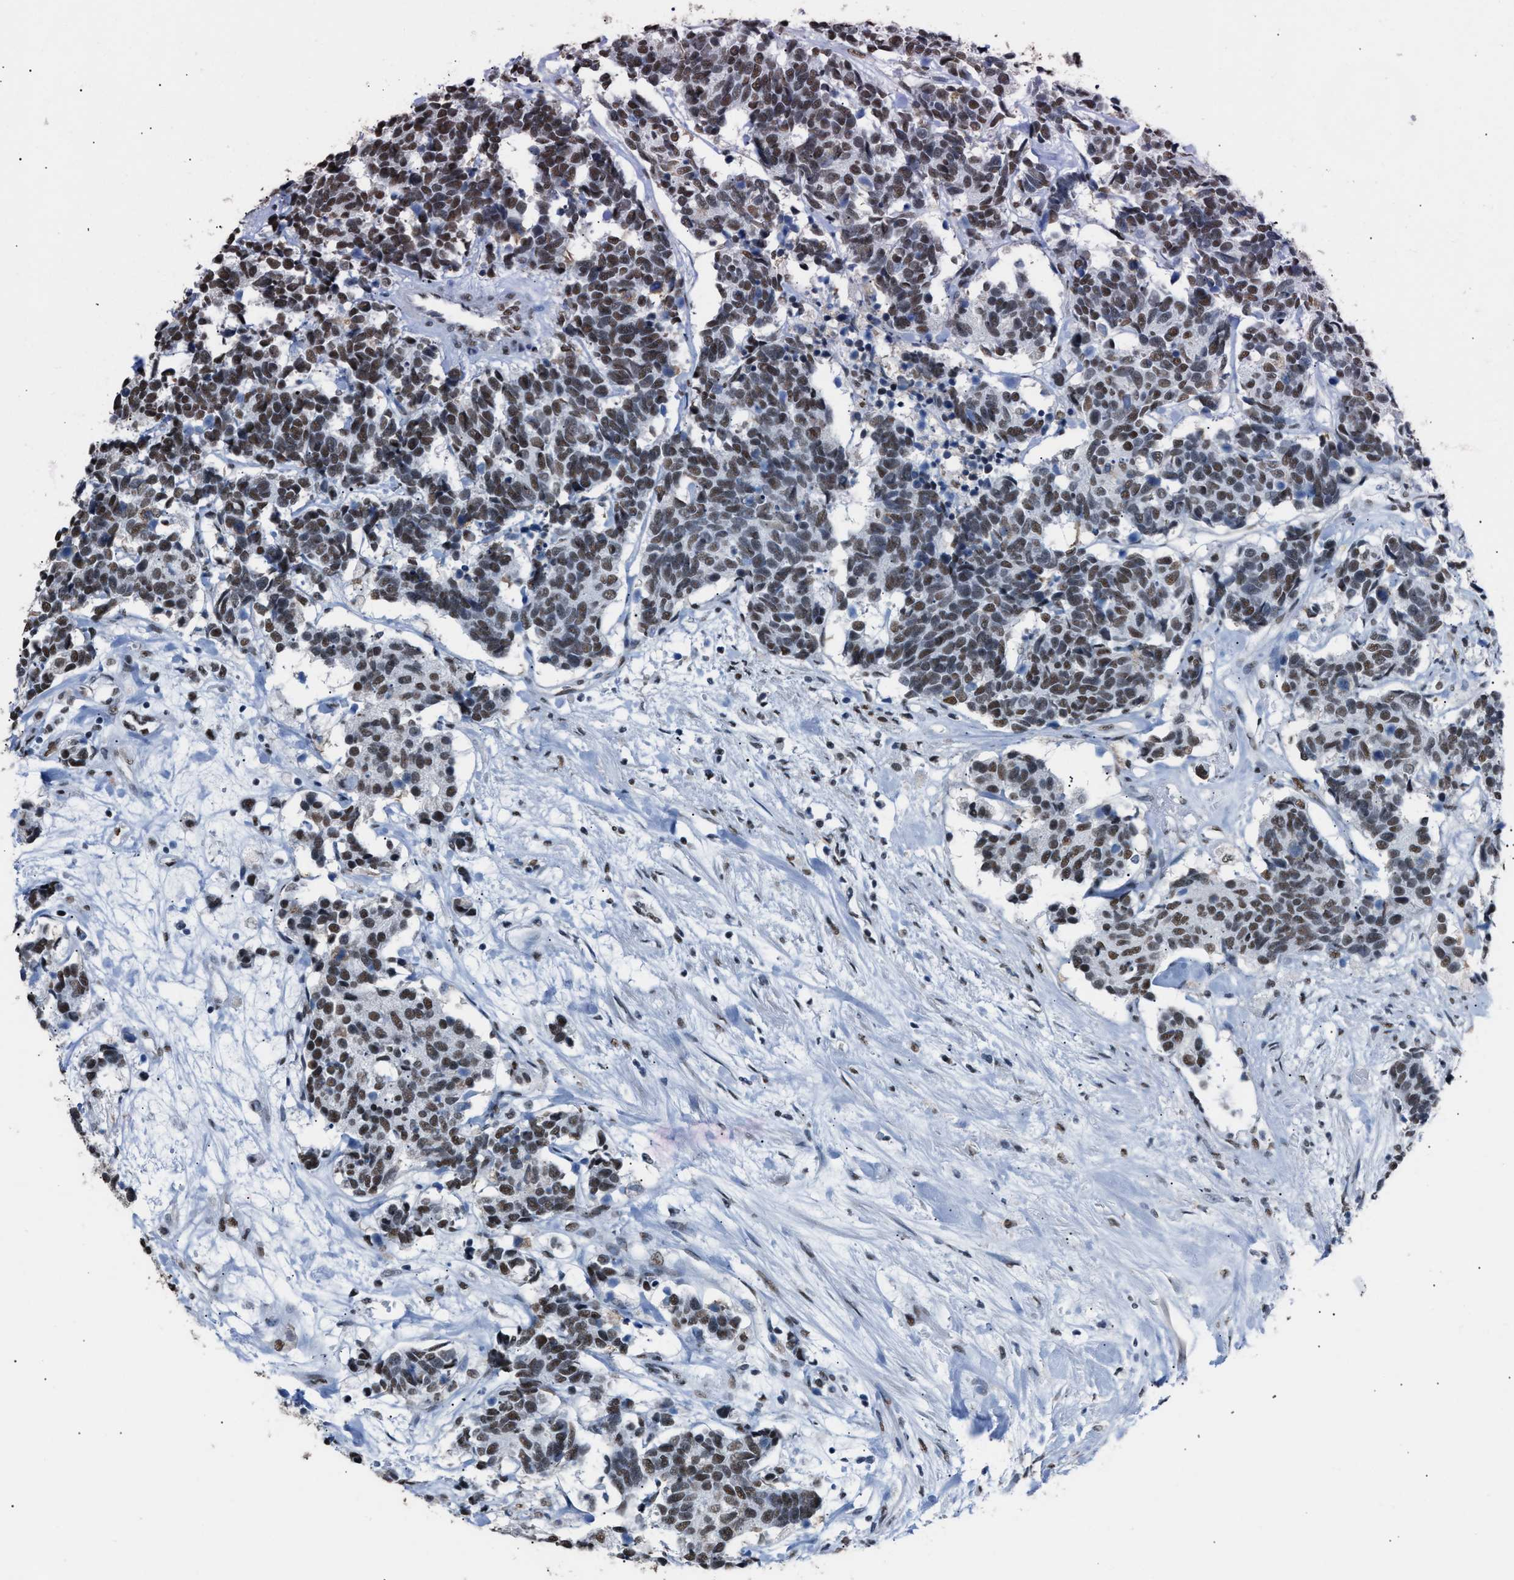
{"staining": {"intensity": "moderate", "quantity": ">75%", "location": "nuclear"}, "tissue": "carcinoid", "cell_type": "Tumor cells", "image_type": "cancer", "snomed": [{"axis": "morphology", "description": "Carcinoma, NOS"}, {"axis": "morphology", "description": "Carcinoid, malignant, NOS"}, {"axis": "topography", "description": "Urinary bladder"}], "caption": "A medium amount of moderate nuclear positivity is identified in about >75% of tumor cells in carcinoid tissue. The protein is shown in brown color, while the nuclei are stained blue.", "gene": "CCAR2", "patient": {"sex": "male", "age": 57}}